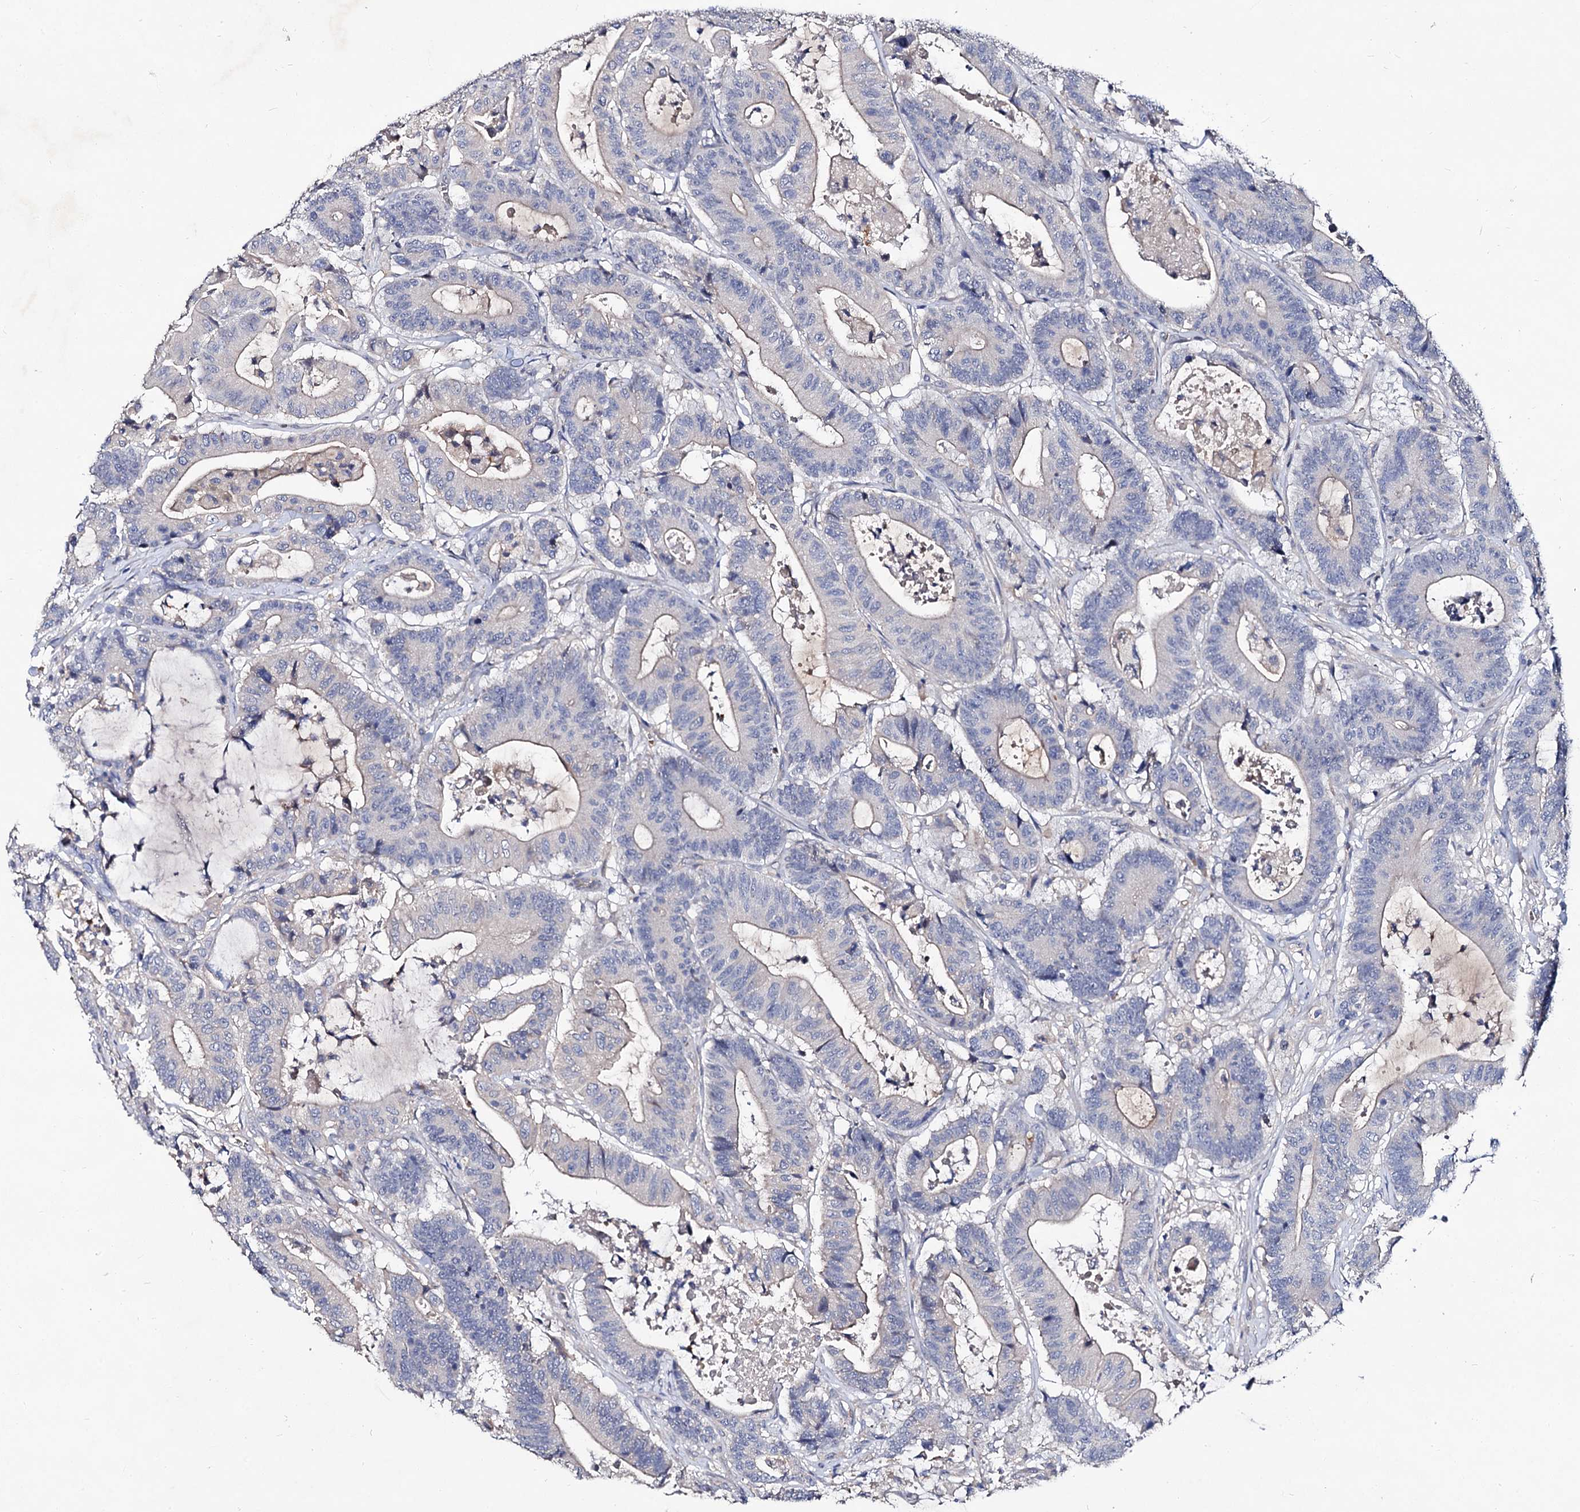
{"staining": {"intensity": "negative", "quantity": "none", "location": "none"}, "tissue": "colorectal cancer", "cell_type": "Tumor cells", "image_type": "cancer", "snomed": [{"axis": "morphology", "description": "Adenocarcinoma, NOS"}, {"axis": "topography", "description": "Colon"}], "caption": "The histopathology image reveals no significant positivity in tumor cells of colorectal cancer.", "gene": "HVCN1", "patient": {"sex": "female", "age": 84}}